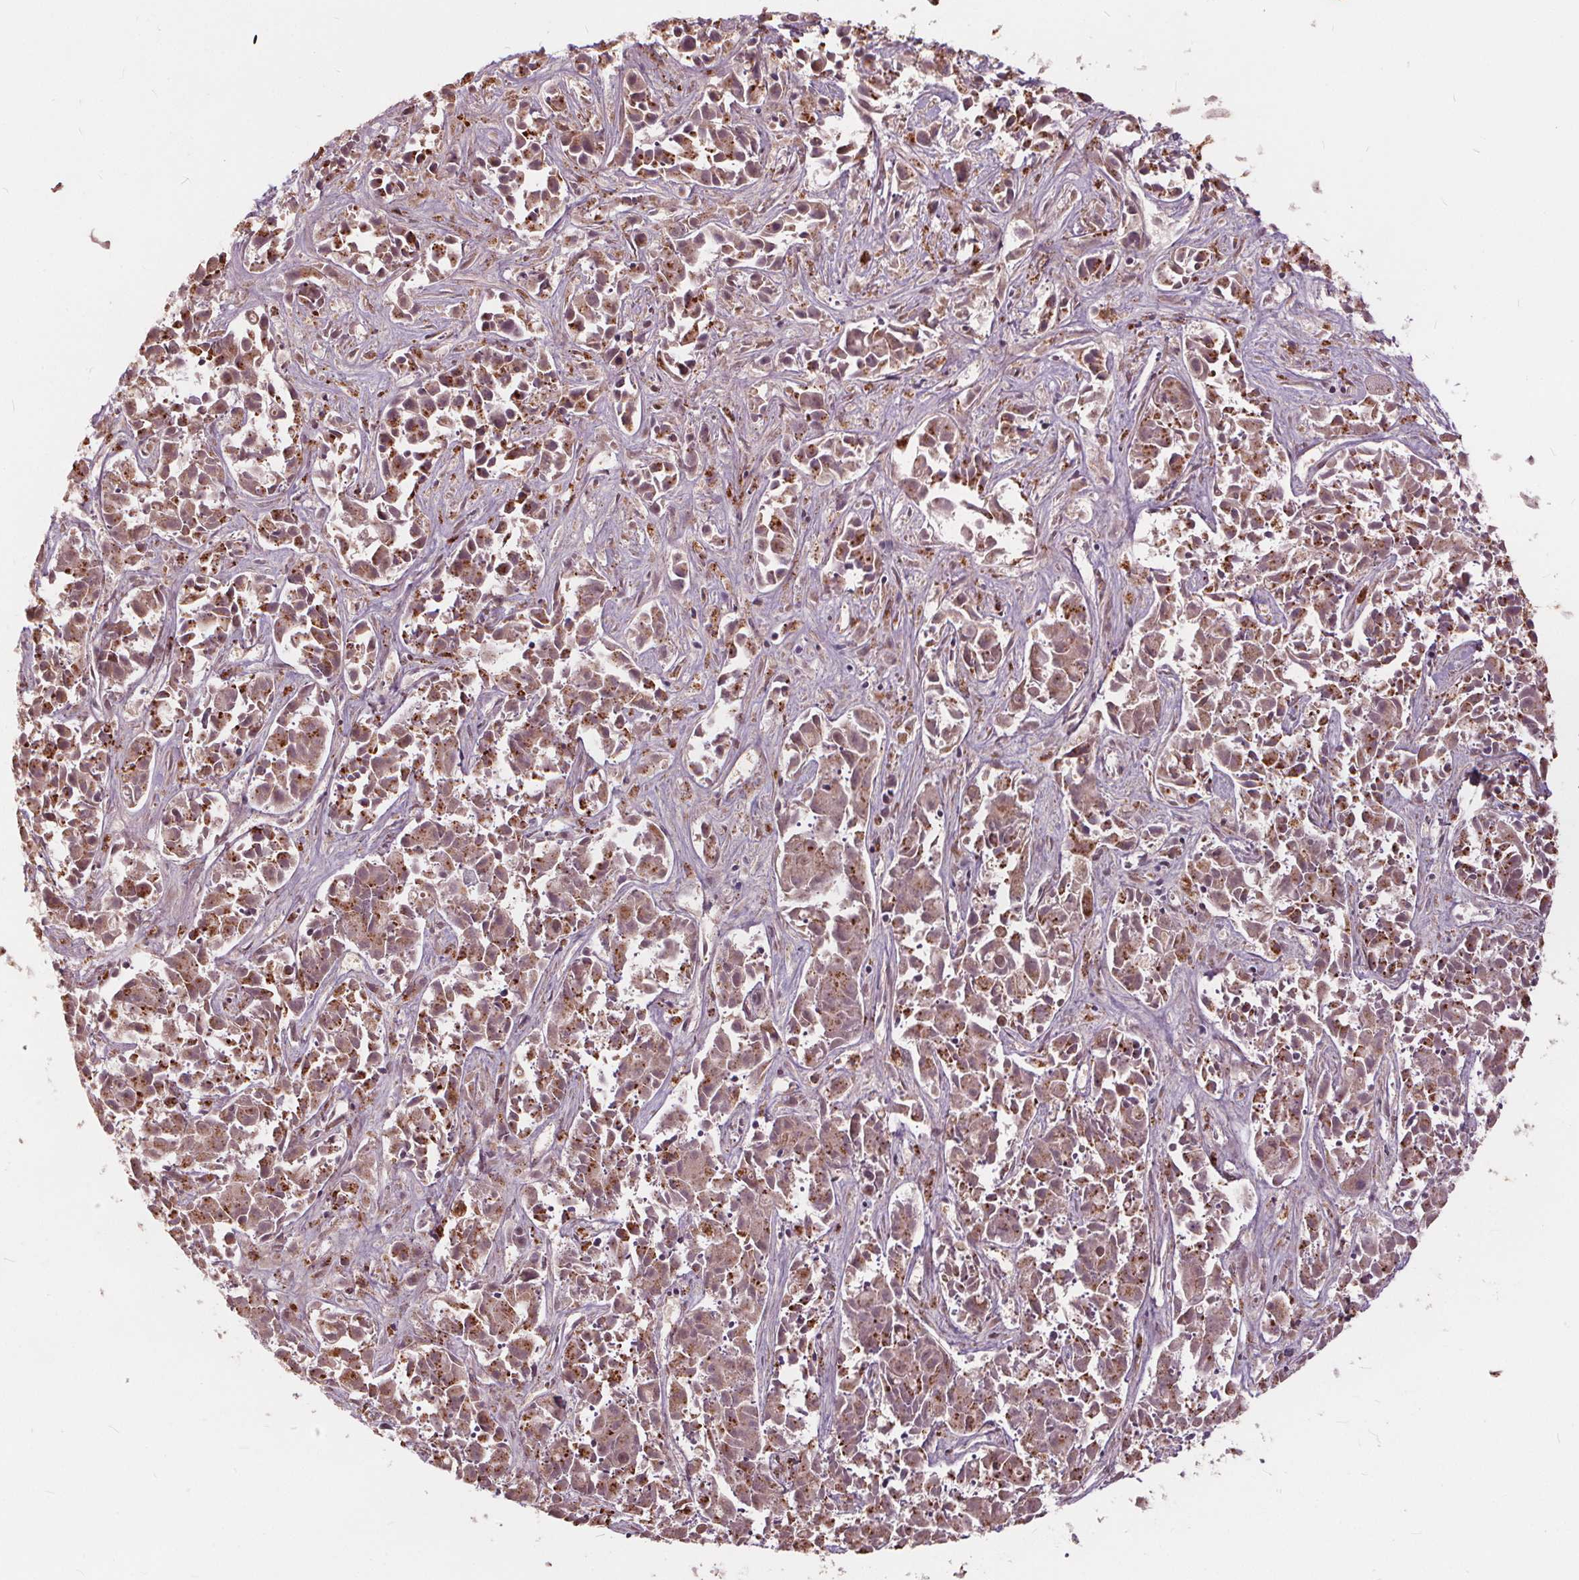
{"staining": {"intensity": "weak", "quantity": ">75%", "location": "cytoplasmic/membranous"}, "tissue": "liver cancer", "cell_type": "Tumor cells", "image_type": "cancer", "snomed": [{"axis": "morphology", "description": "Cholangiocarcinoma"}, {"axis": "topography", "description": "Liver"}], "caption": "Immunohistochemistry (IHC) histopathology image of neoplastic tissue: human liver cancer stained using immunohistochemistry displays low levels of weak protein expression localized specifically in the cytoplasmic/membranous of tumor cells, appearing as a cytoplasmic/membranous brown color.", "gene": "IPO13", "patient": {"sex": "female", "age": 81}}